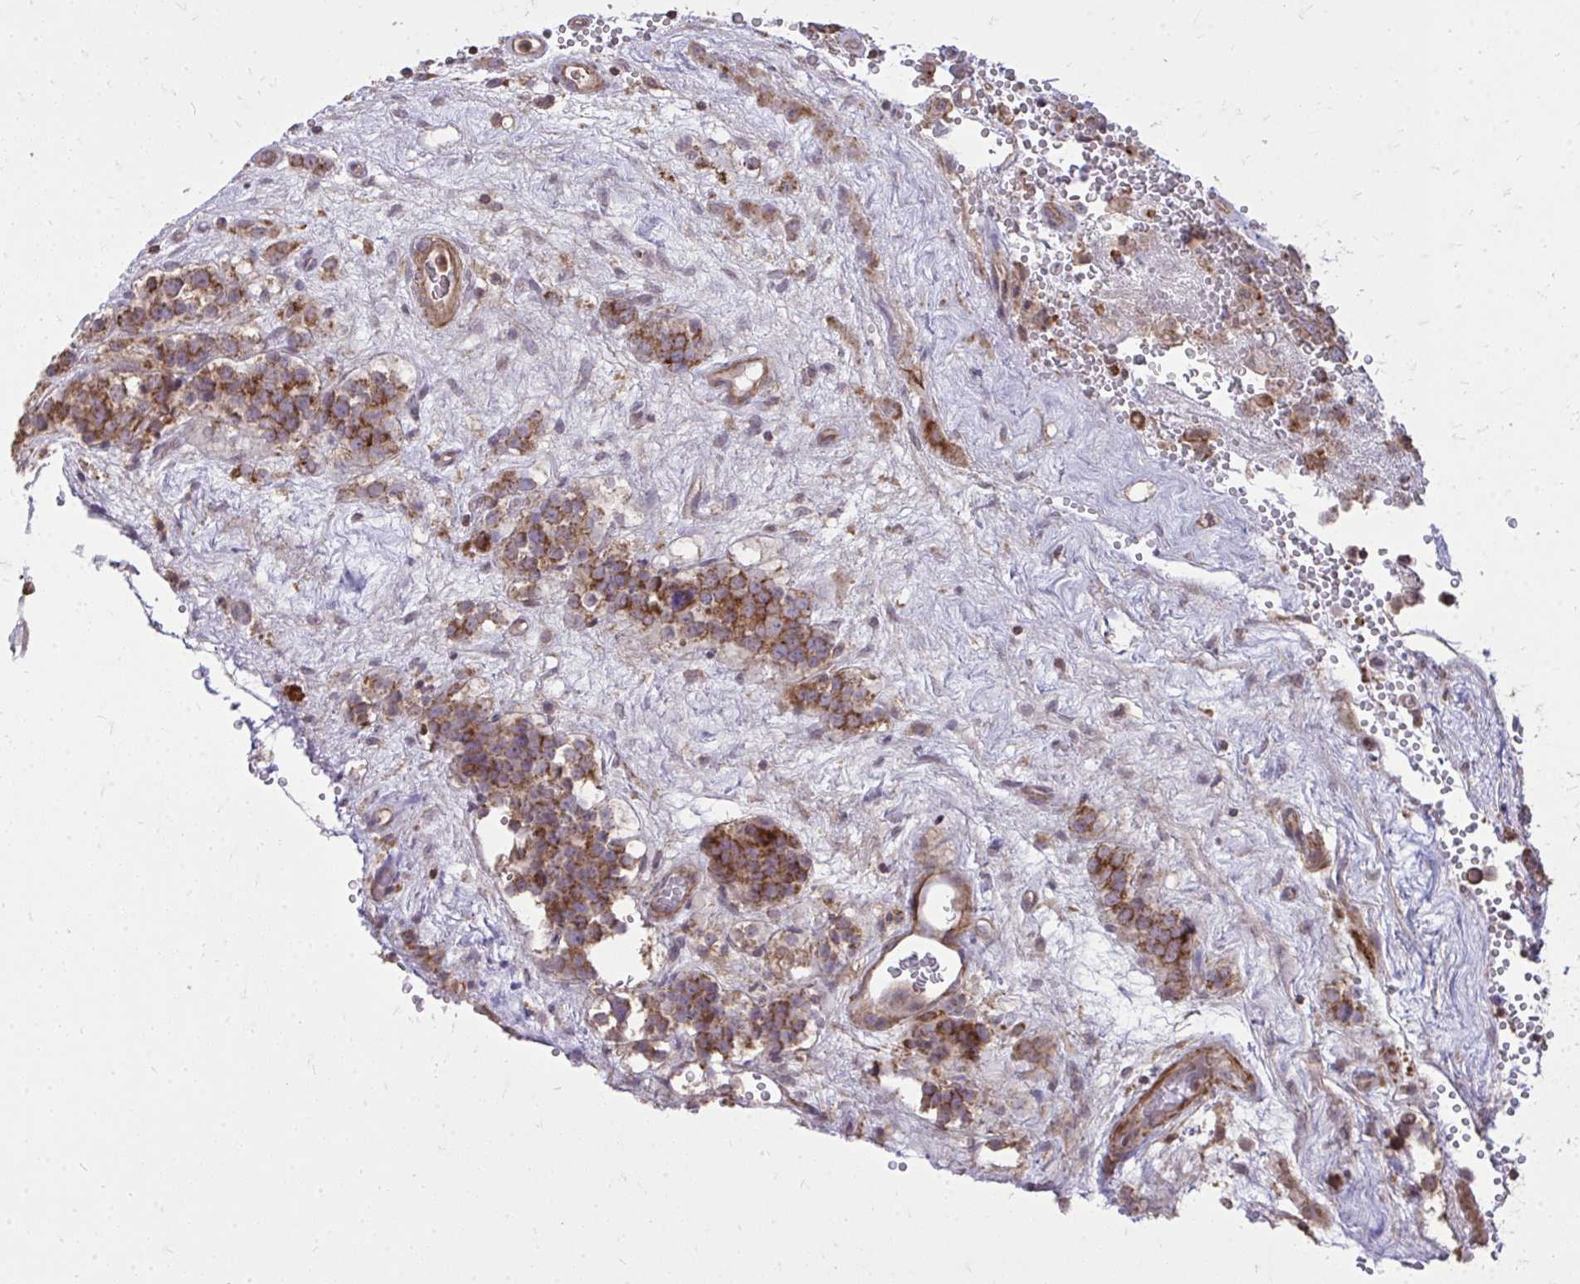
{"staining": {"intensity": "moderate", "quantity": ">75%", "location": "cytoplasmic/membranous"}, "tissue": "testis cancer", "cell_type": "Tumor cells", "image_type": "cancer", "snomed": [{"axis": "morphology", "description": "Seminoma, NOS"}, {"axis": "topography", "description": "Testis"}], "caption": "Immunohistochemistry (IHC) image of human seminoma (testis) stained for a protein (brown), which shows medium levels of moderate cytoplasmic/membranous staining in approximately >75% of tumor cells.", "gene": "SLC7A5", "patient": {"sex": "male", "age": 71}}